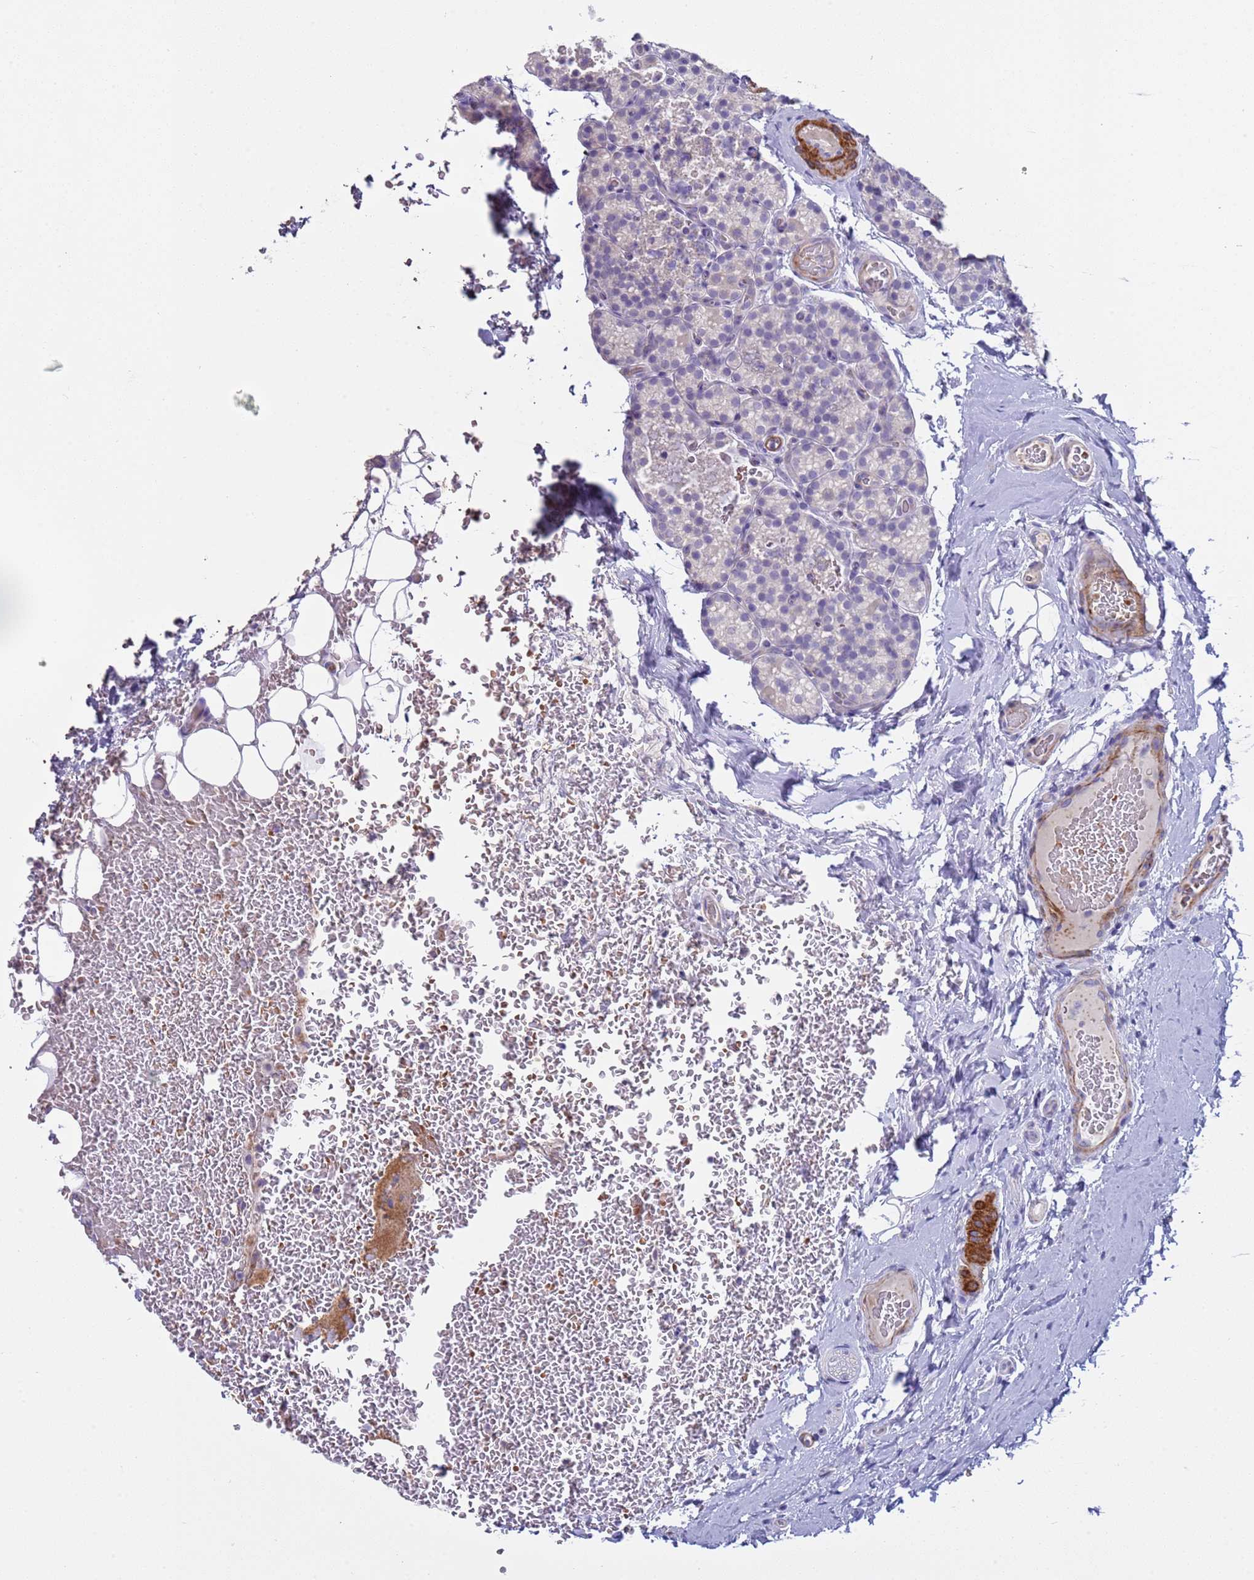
{"staining": {"intensity": "negative", "quantity": "none", "location": "none"}, "tissue": "parathyroid gland", "cell_type": "Glandular cells", "image_type": "normal", "snomed": [{"axis": "morphology", "description": "Normal tissue, NOS"}, {"axis": "topography", "description": "Parathyroid gland"}], "caption": "Immunohistochemistry histopathology image of unremarkable parathyroid gland: parathyroid gland stained with DAB exhibits no significant protein staining in glandular cells.", "gene": "KBTBD3", "patient": {"sex": "female", "age": 45}}